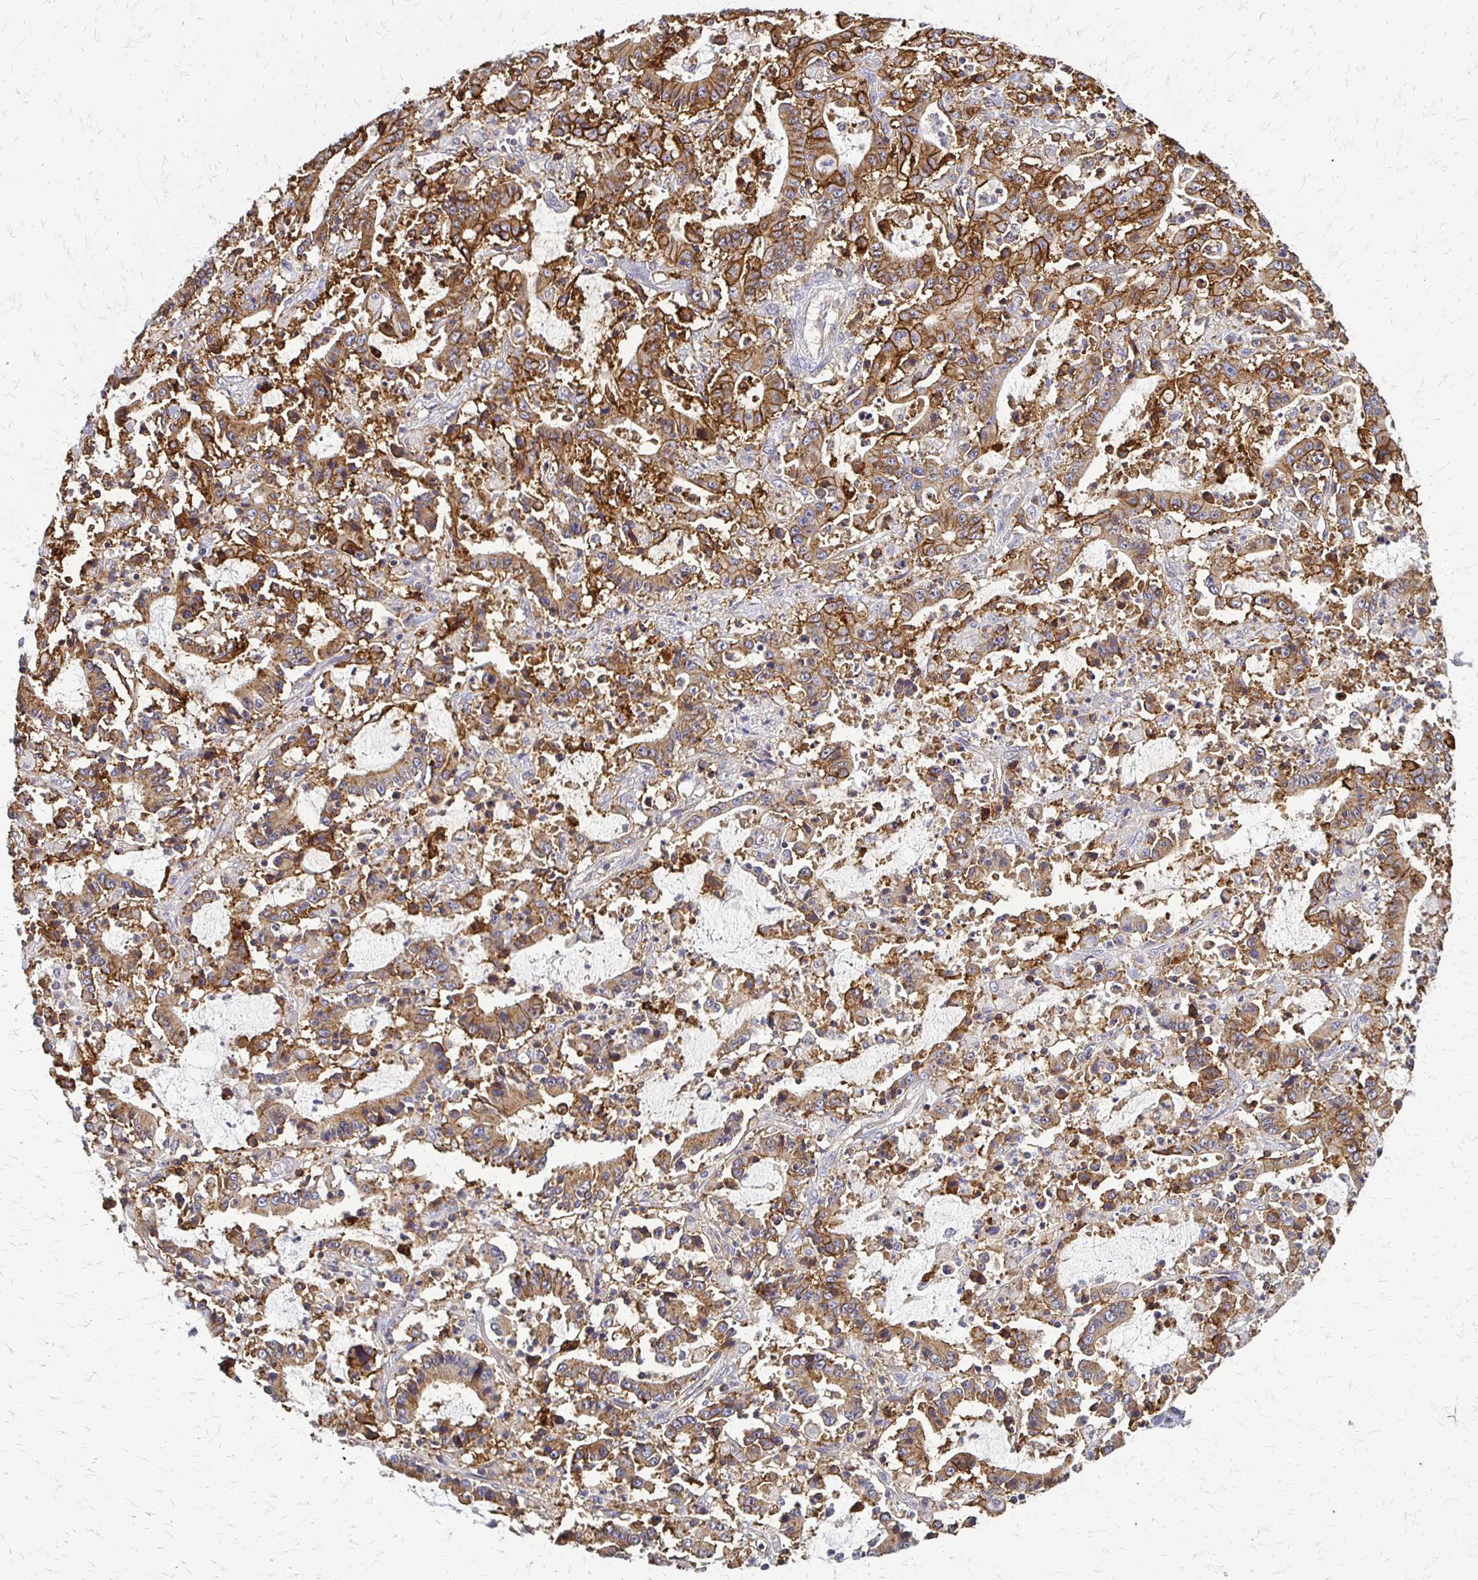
{"staining": {"intensity": "moderate", "quantity": ">75%", "location": "cytoplasmic/membranous"}, "tissue": "stomach cancer", "cell_type": "Tumor cells", "image_type": "cancer", "snomed": [{"axis": "morphology", "description": "Adenocarcinoma, NOS"}, {"axis": "topography", "description": "Stomach, upper"}], "caption": "Protein analysis of stomach cancer (adenocarcinoma) tissue exhibits moderate cytoplasmic/membranous staining in about >75% of tumor cells.", "gene": "SLC9A9", "patient": {"sex": "male", "age": 68}}